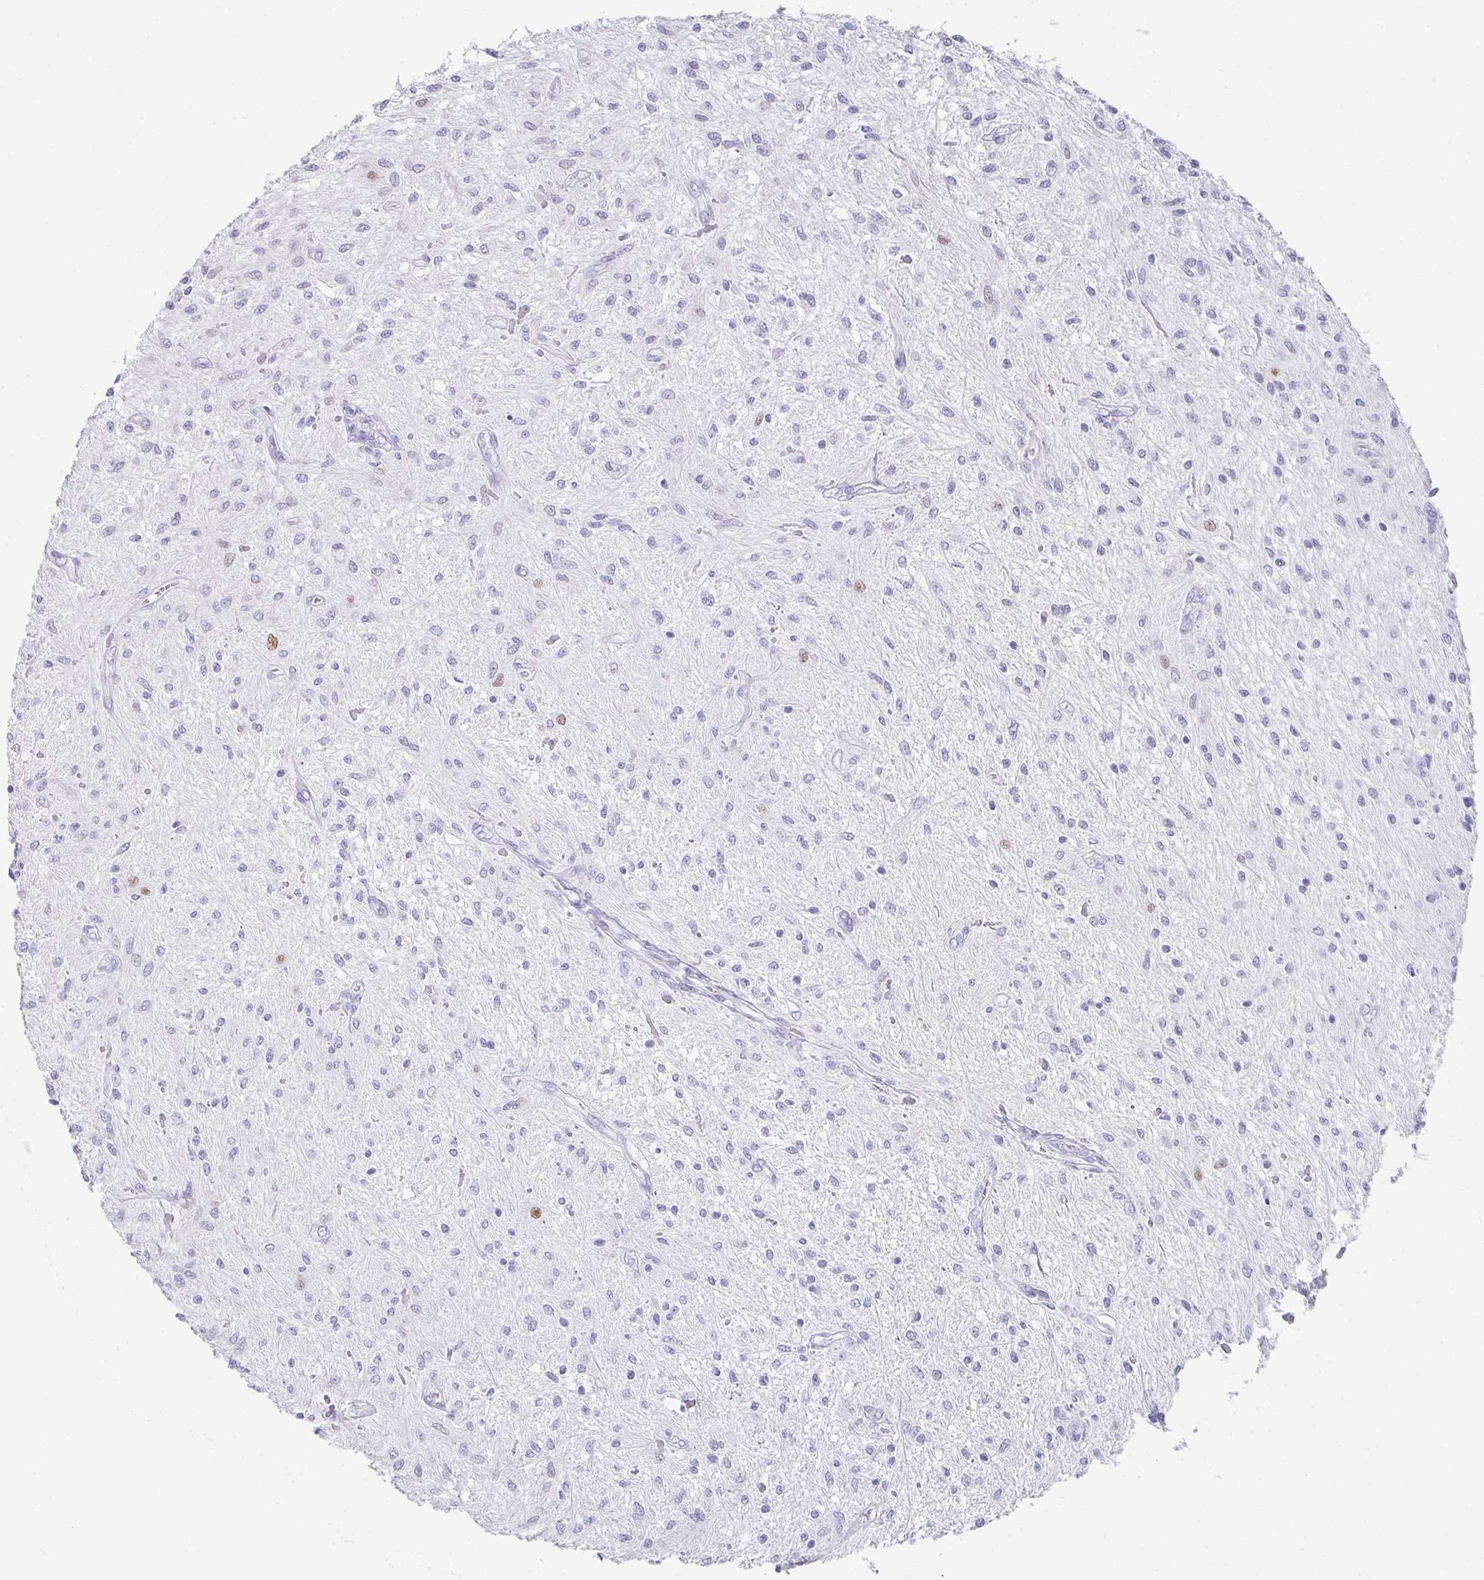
{"staining": {"intensity": "negative", "quantity": "none", "location": "none"}, "tissue": "glioma", "cell_type": "Tumor cells", "image_type": "cancer", "snomed": [{"axis": "morphology", "description": "Glioma, malignant, Low grade"}, {"axis": "topography", "description": "Cerebellum"}], "caption": "Malignant glioma (low-grade) was stained to show a protein in brown. There is no significant staining in tumor cells. (IHC, brightfield microscopy, high magnification).", "gene": "RUBCN", "patient": {"sex": "female", "age": 14}}